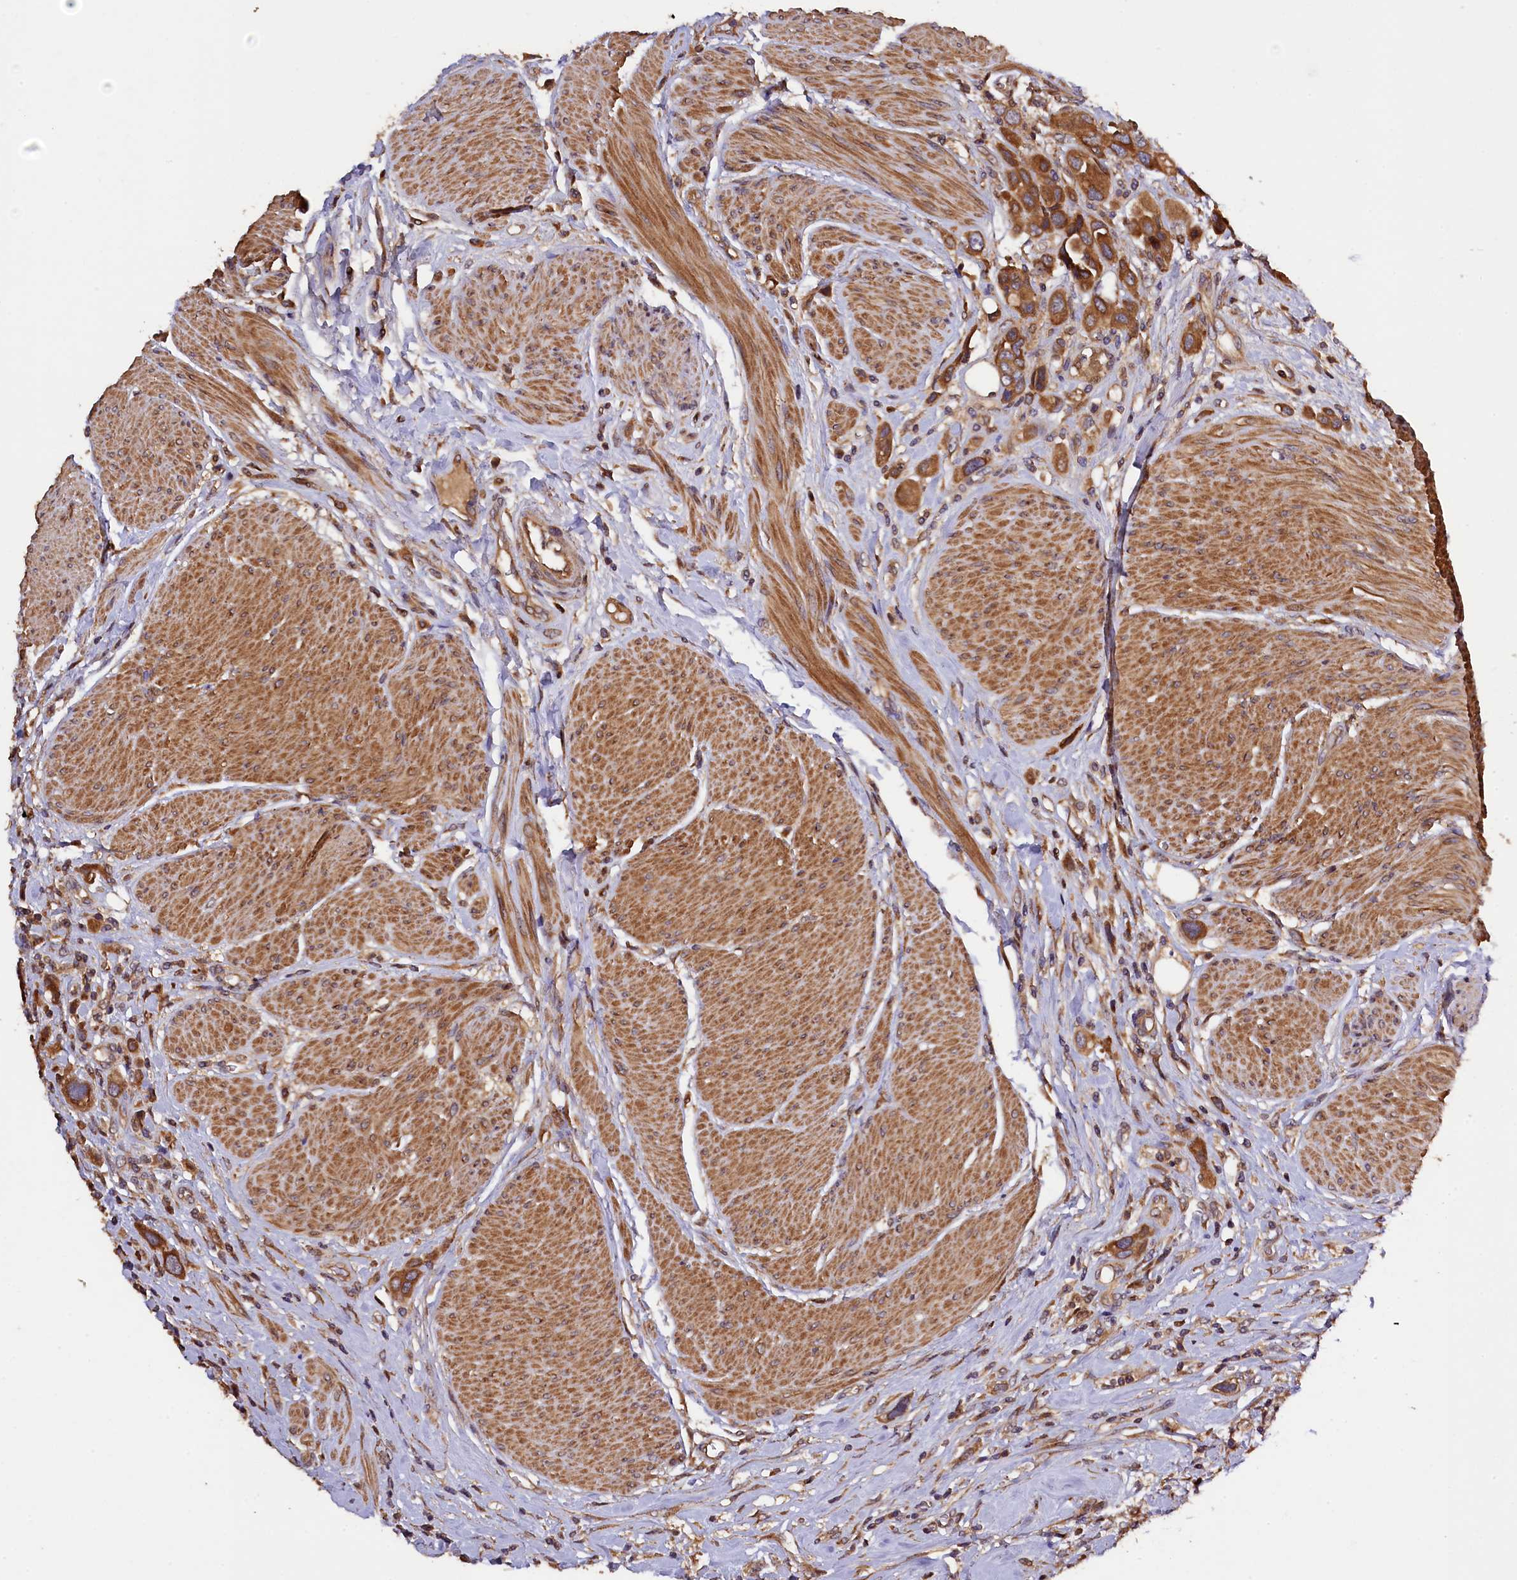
{"staining": {"intensity": "moderate", "quantity": ">75%", "location": "cytoplasmic/membranous"}, "tissue": "urothelial cancer", "cell_type": "Tumor cells", "image_type": "cancer", "snomed": [{"axis": "morphology", "description": "Urothelial carcinoma, High grade"}, {"axis": "topography", "description": "Urinary bladder"}], "caption": "Approximately >75% of tumor cells in human urothelial cancer exhibit moderate cytoplasmic/membranous protein positivity as visualized by brown immunohistochemical staining.", "gene": "KLC2", "patient": {"sex": "male", "age": 50}}